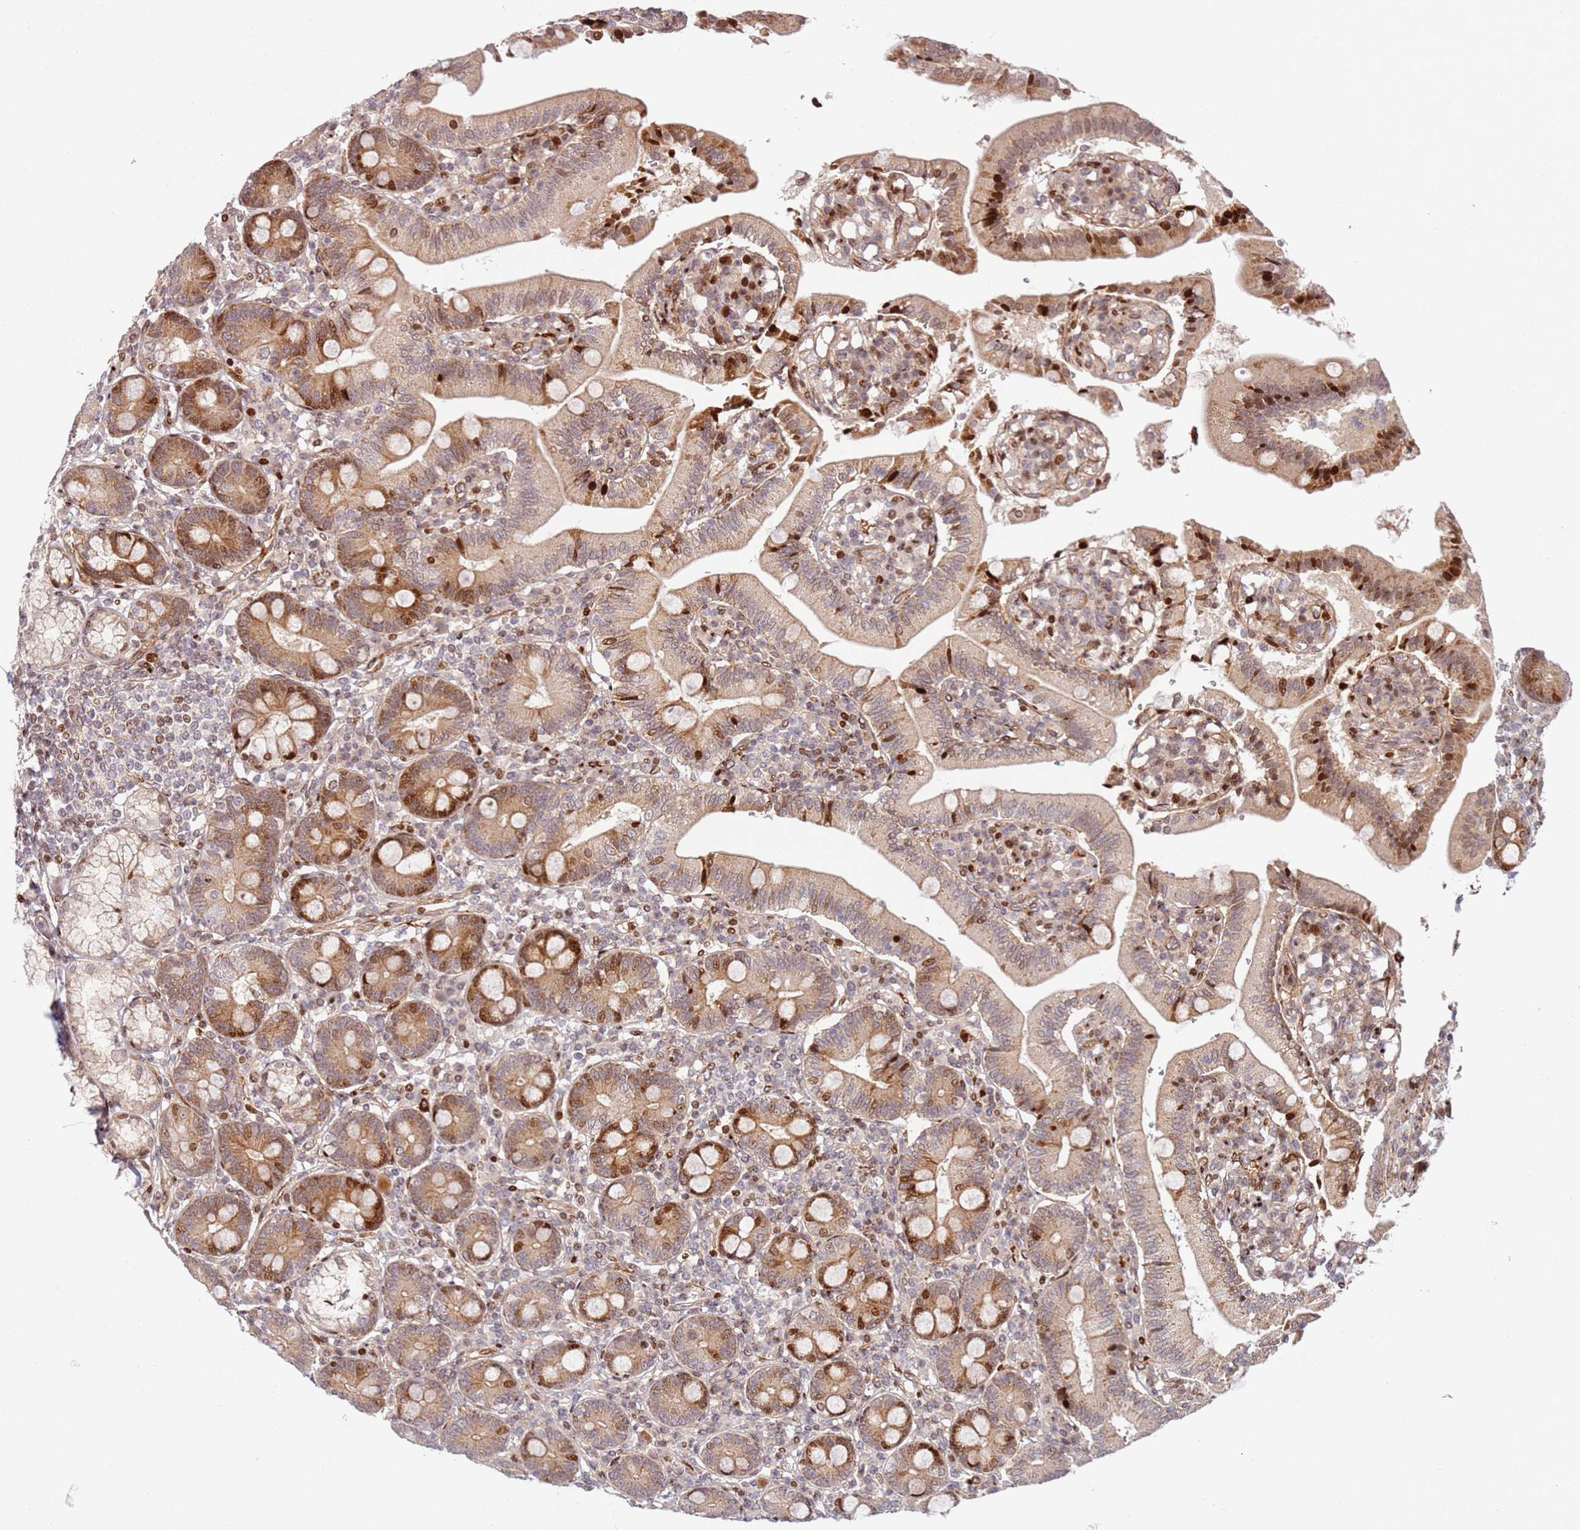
{"staining": {"intensity": "strong", "quantity": "25%-75%", "location": "cytoplasmic/membranous,nuclear"}, "tissue": "duodenum", "cell_type": "Glandular cells", "image_type": "normal", "snomed": [{"axis": "morphology", "description": "Normal tissue, NOS"}, {"axis": "topography", "description": "Duodenum"}], "caption": "Immunohistochemistry of unremarkable duodenum reveals high levels of strong cytoplasmic/membranous,nuclear expression in about 25%-75% of glandular cells. (Stains: DAB (3,3'-diaminobenzidine) in brown, nuclei in blue, Microscopy: brightfield microscopy at high magnification).", "gene": "TMEM233", "patient": {"sex": "female", "age": 67}}